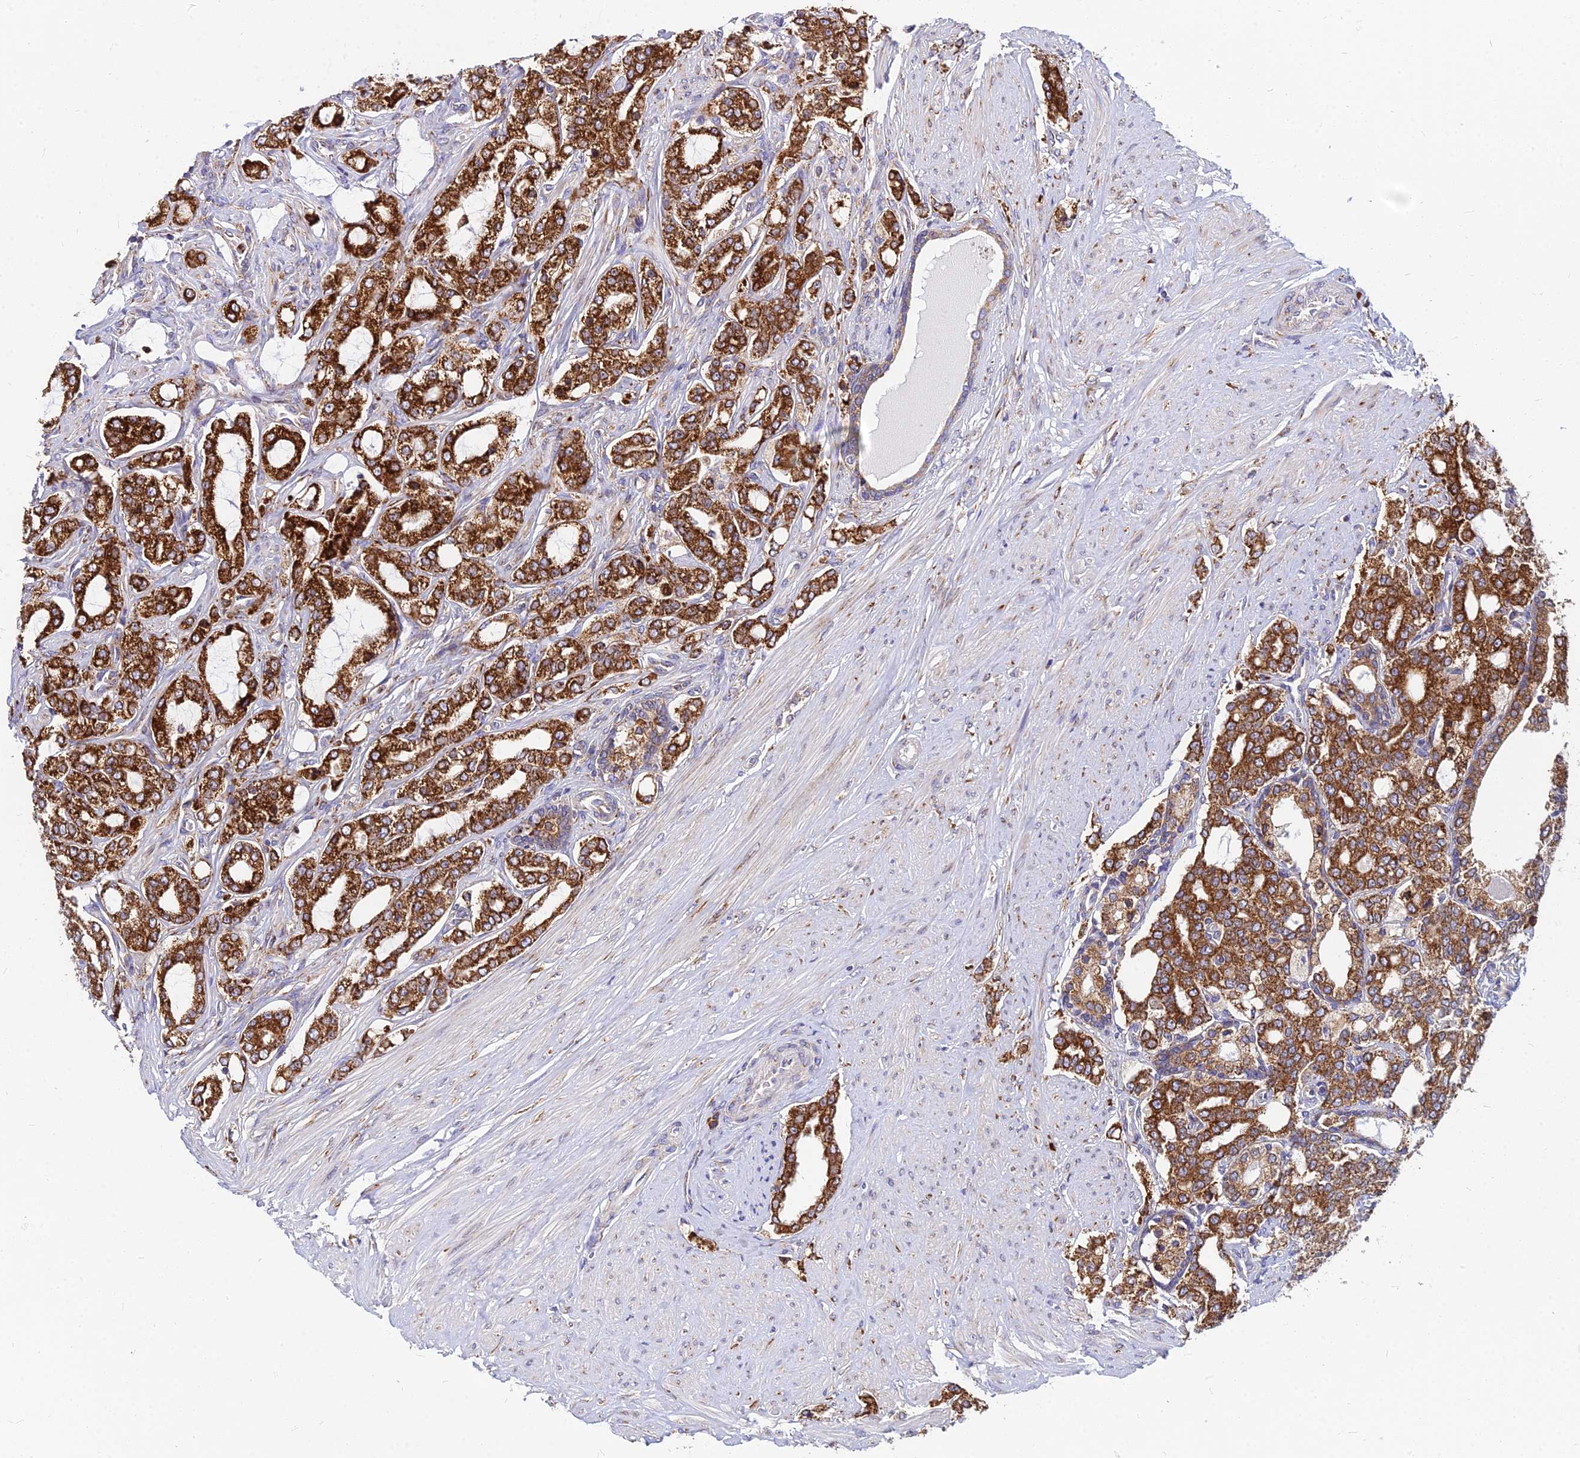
{"staining": {"intensity": "strong", "quantity": ">75%", "location": "cytoplasmic/membranous"}, "tissue": "prostate cancer", "cell_type": "Tumor cells", "image_type": "cancer", "snomed": [{"axis": "morphology", "description": "Adenocarcinoma, High grade"}, {"axis": "topography", "description": "Prostate"}], "caption": "IHC staining of prostate cancer (high-grade adenocarcinoma), which reveals high levels of strong cytoplasmic/membranous expression in about >75% of tumor cells indicating strong cytoplasmic/membranous protein positivity. The staining was performed using DAB (brown) for protein detection and nuclei were counterstained in hematoxylin (blue).", "gene": "CCT6B", "patient": {"sex": "male", "age": 64}}